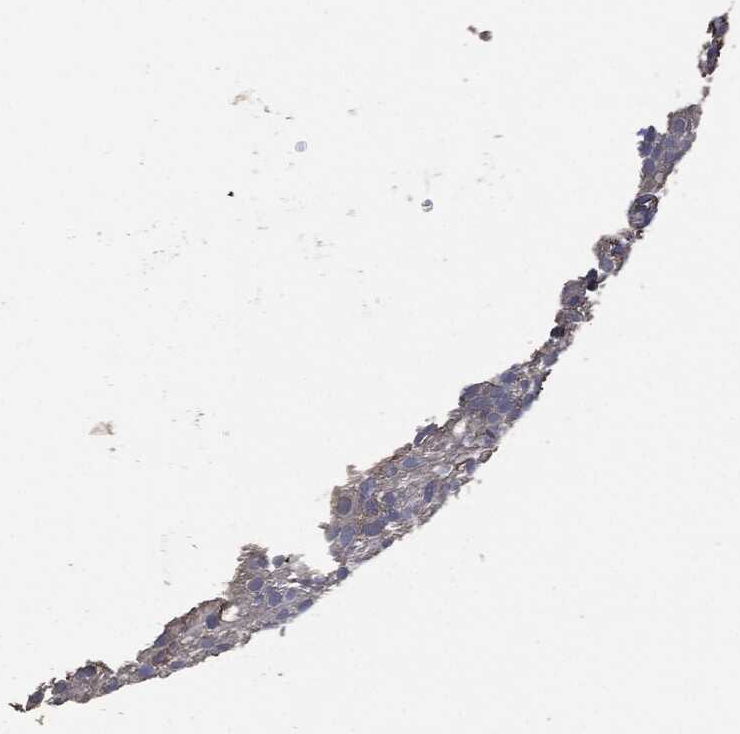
{"staining": {"intensity": "negative", "quantity": "none", "location": "none"}, "tissue": "urothelial cancer", "cell_type": "Tumor cells", "image_type": "cancer", "snomed": [{"axis": "morphology", "description": "Urothelial carcinoma, Low grade"}, {"axis": "topography", "description": "Urinary bladder"}], "caption": "The IHC photomicrograph has no significant positivity in tumor cells of urothelial cancer tissue.", "gene": "MSLN", "patient": {"sex": "male", "age": 78}}